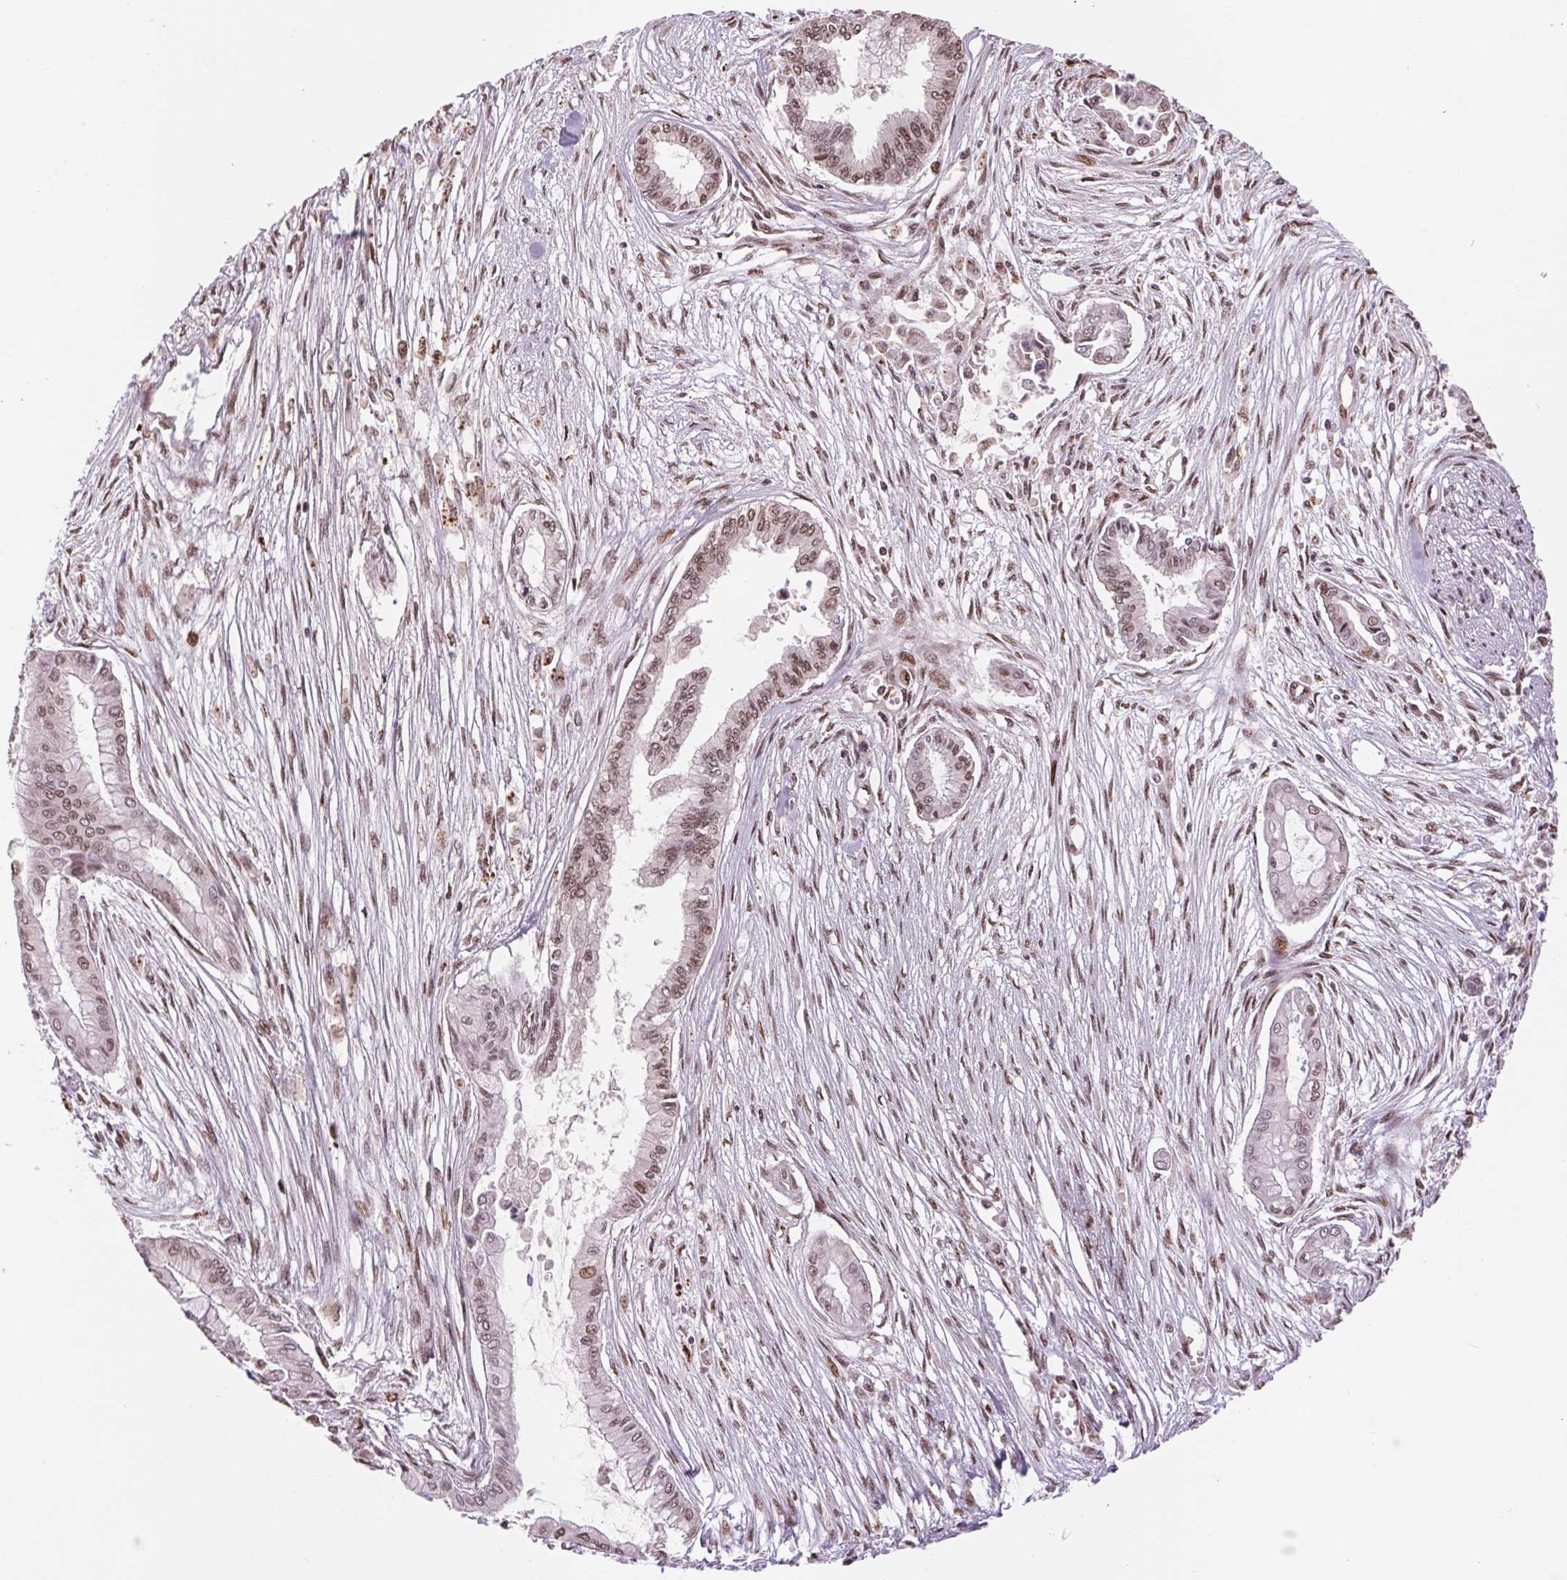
{"staining": {"intensity": "weak", "quantity": ">75%", "location": "nuclear"}, "tissue": "pancreatic cancer", "cell_type": "Tumor cells", "image_type": "cancer", "snomed": [{"axis": "morphology", "description": "Adenocarcinoma, NOS"}, {"axis": "topography", "description": "Pancreas"}], "caption": "Pancreatic cancer stained with a protein marker displays weak staining in tumor cells.", "gene": "RAD23A", "patient": {"sex": "female", "age": 68}}